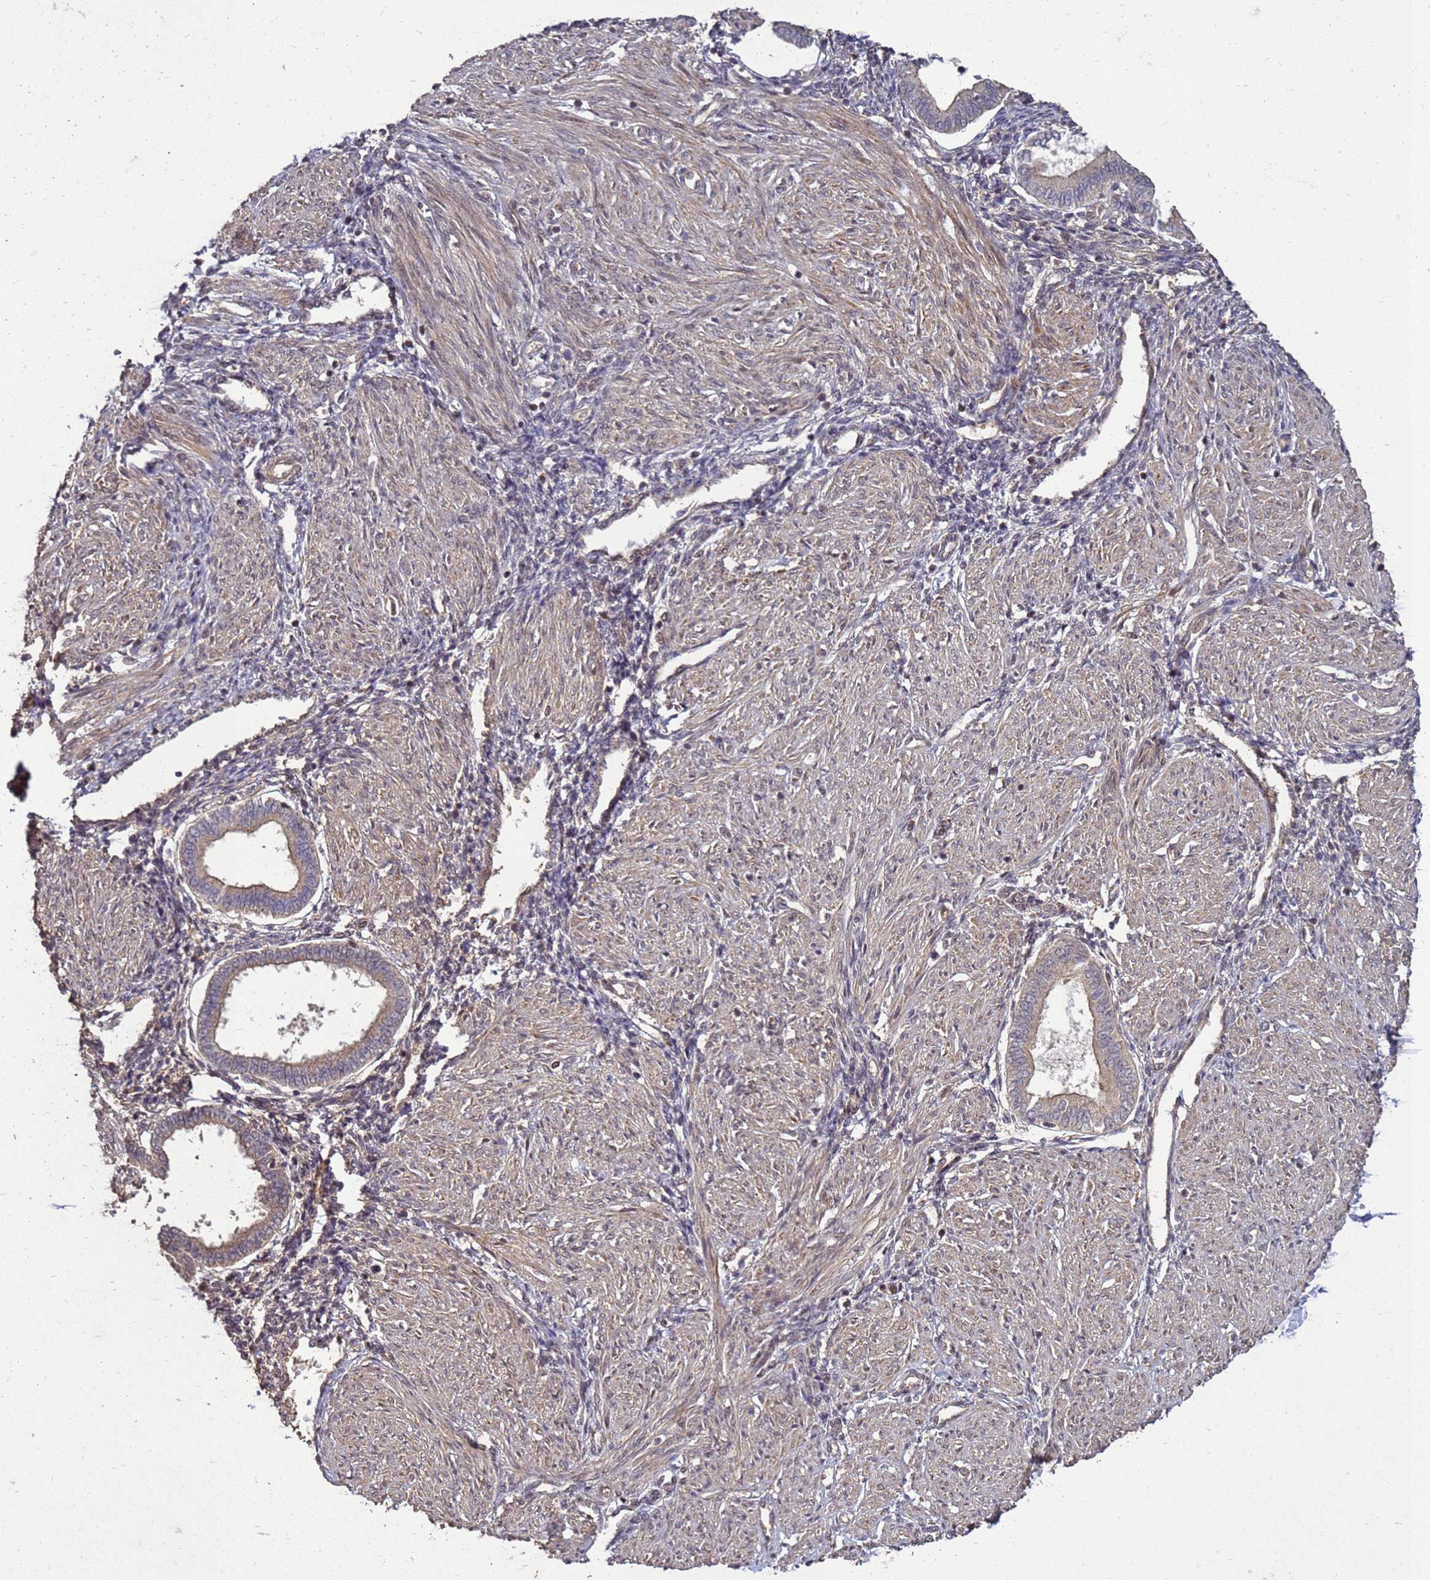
{"staining": {"intensity": "weak", "quantity": "<25%", "location": "cytoplasmic/membranous"}, "tissue": "endometrium", "cell_type": "Cells in endometrial stroma", "image_type": "normal", "snomed": [{"axis": "morphology", "description": "Normal tissue, NOS"}, {"axis": "topography", "description": "Endometrium"}], "caption": "Cells in endometrial stroma show no significant protein expression in benign endometrium. (DAB (3,3'-diaminobenzidine) immunohistochemistry, high magnification).", "gene": "CRBN", "patient": {"sex": "female", "age": 53}}